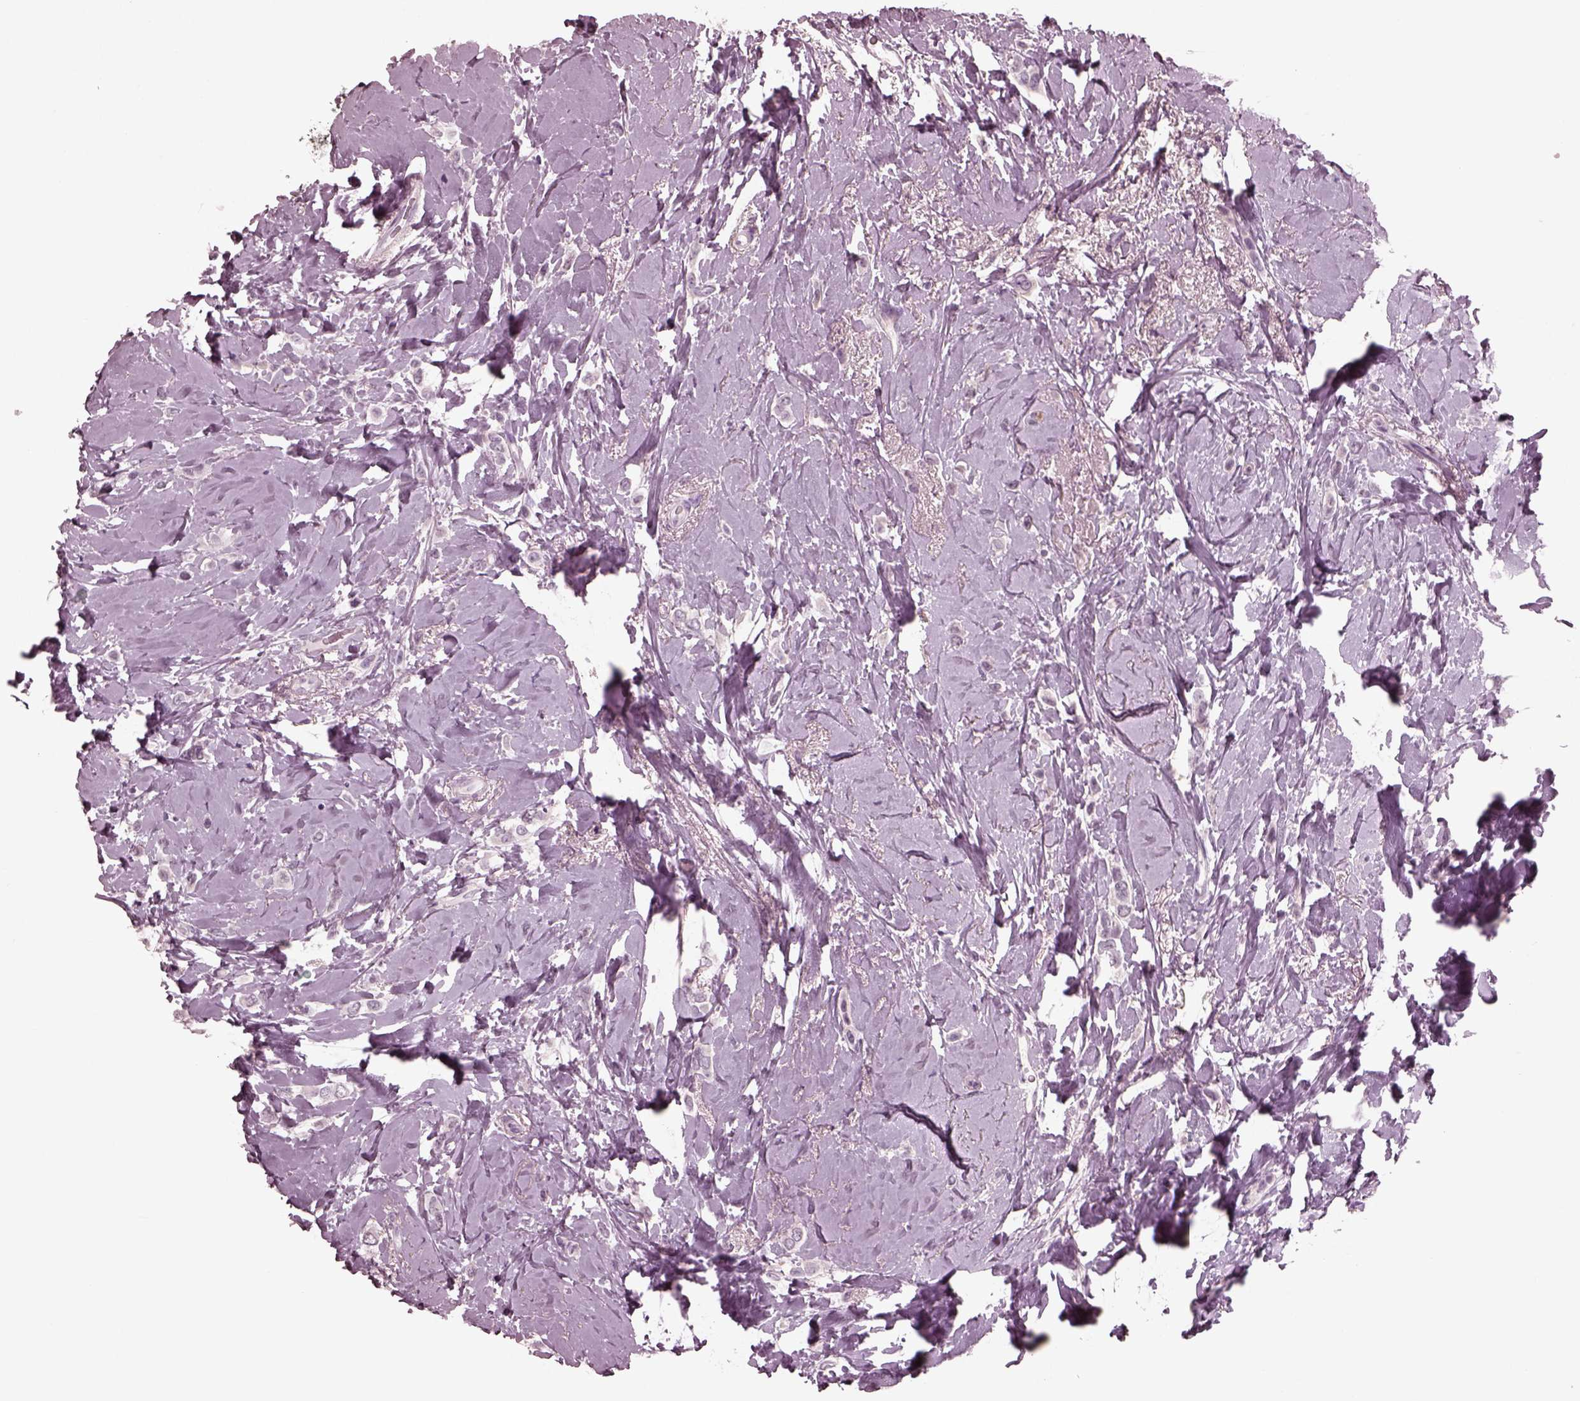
{"staining": {"intensity": "negative", "quantity": "none", "location": "none"}, "tissue": "breast cancer", "cell_type": "Tumor cells", "image_type": "cancer", "snomed": [{"axis": "morphology", "description": "Lobular carcinoma"}, {"axis": "topography", "description": "Breast"}], "caption": "A high-resolution histopathology image shows IHC staining of breast lobular carcinoma, which shows no significant positivity in tumor cells.", "gene": "YY2", "patient": {"sex": "female", "age": 66}}